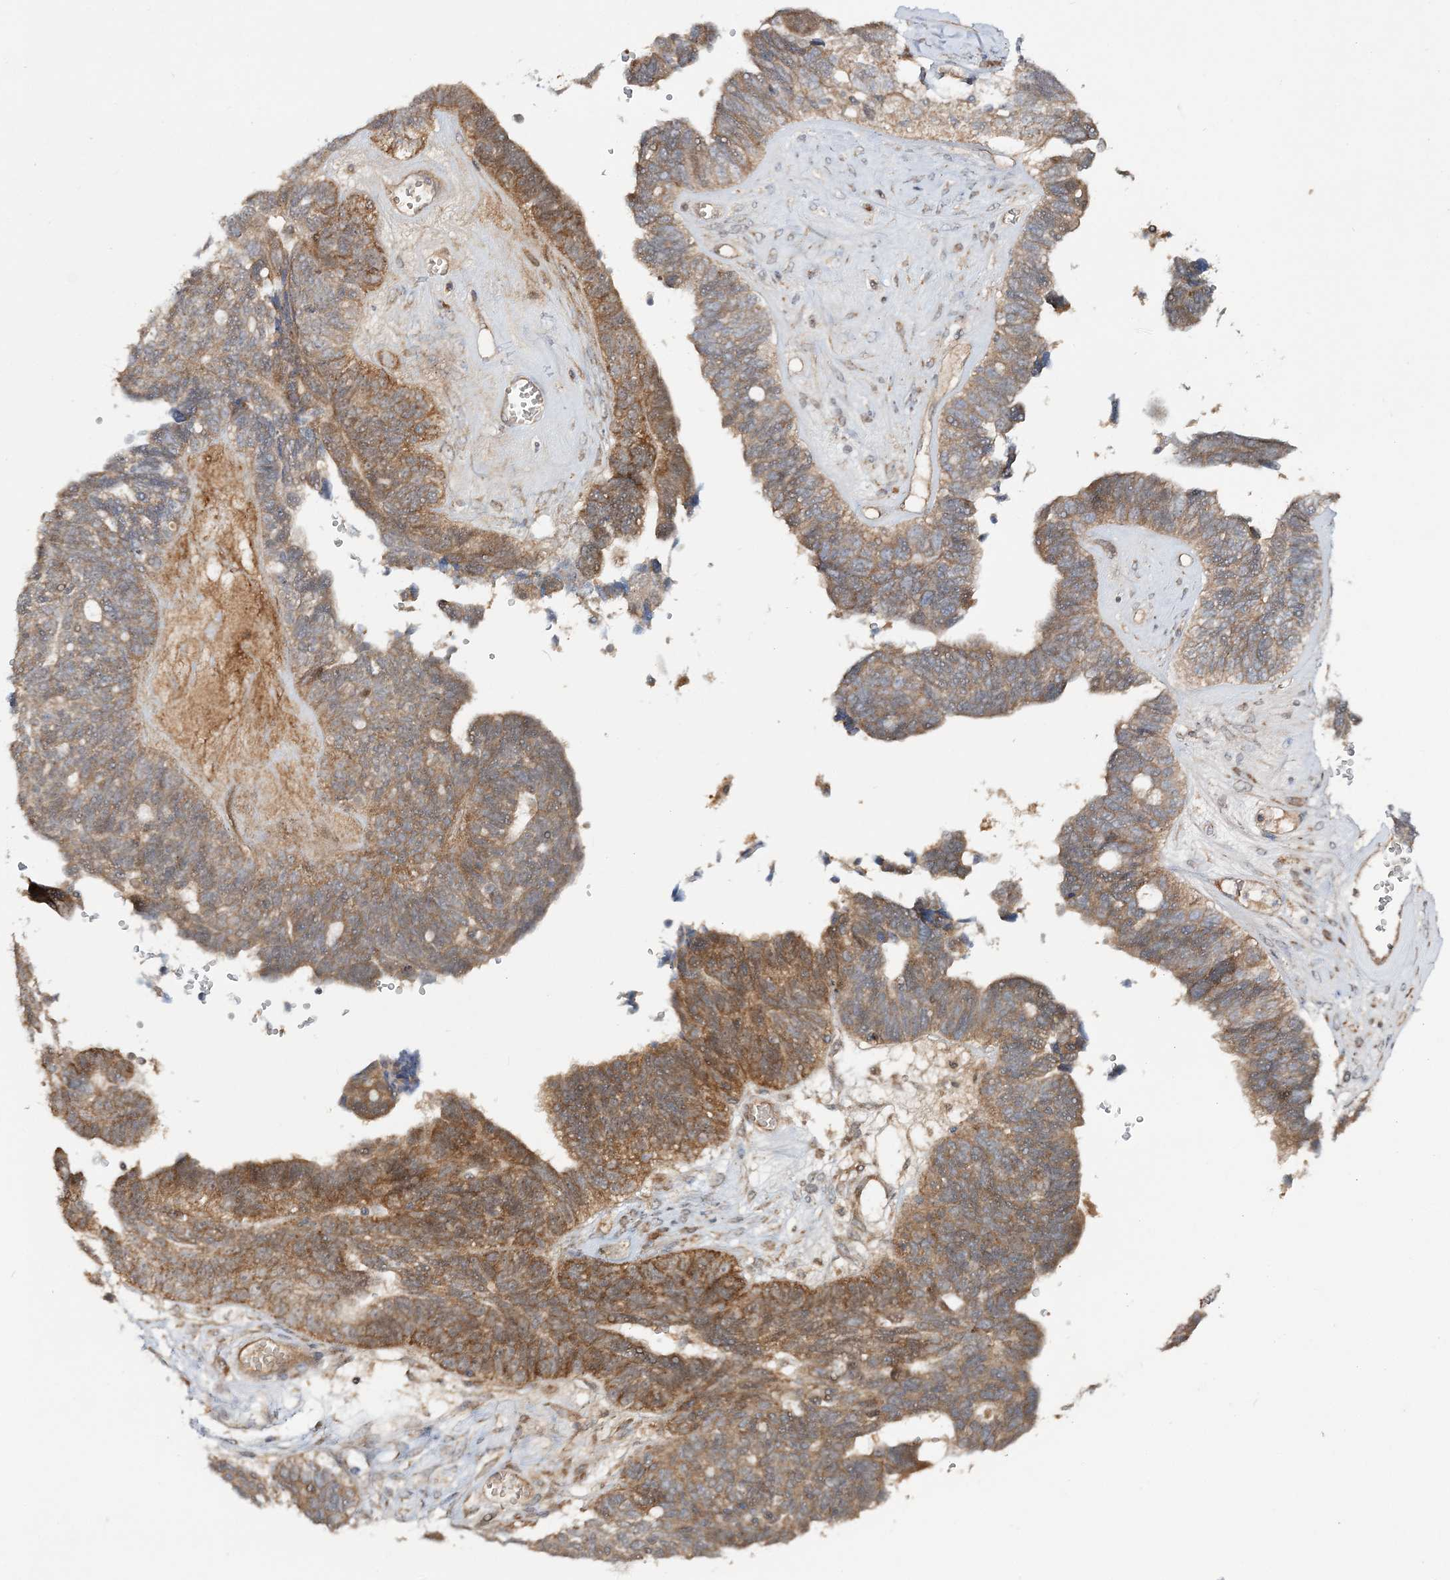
{"staining": {"intensity": "moderate", "quantity": ">75%", "location": "cytoplasmic/membranous"}, "tissue": "ovarian cancer", "cell_type": "Tumor cells", "image_type": "cancer", "snomed": [{"axis": "morphology", "description": "Cystadenocarcinoma, serous, NOS"}, {"axis": "topography", "description": "Ovary"}], "caption": "A high-resolution photomicrograph shows IHC staining of ovarian cancer (serous cystadenocarcinoma), which exhibits moderate cytoplasmic/membranous expression in approximately >75% of tumor cells. (IHC, brightfield microscopy, high magnification).", "gene": "MOCS2", "patient": {"sex": "female", "age": 79}}